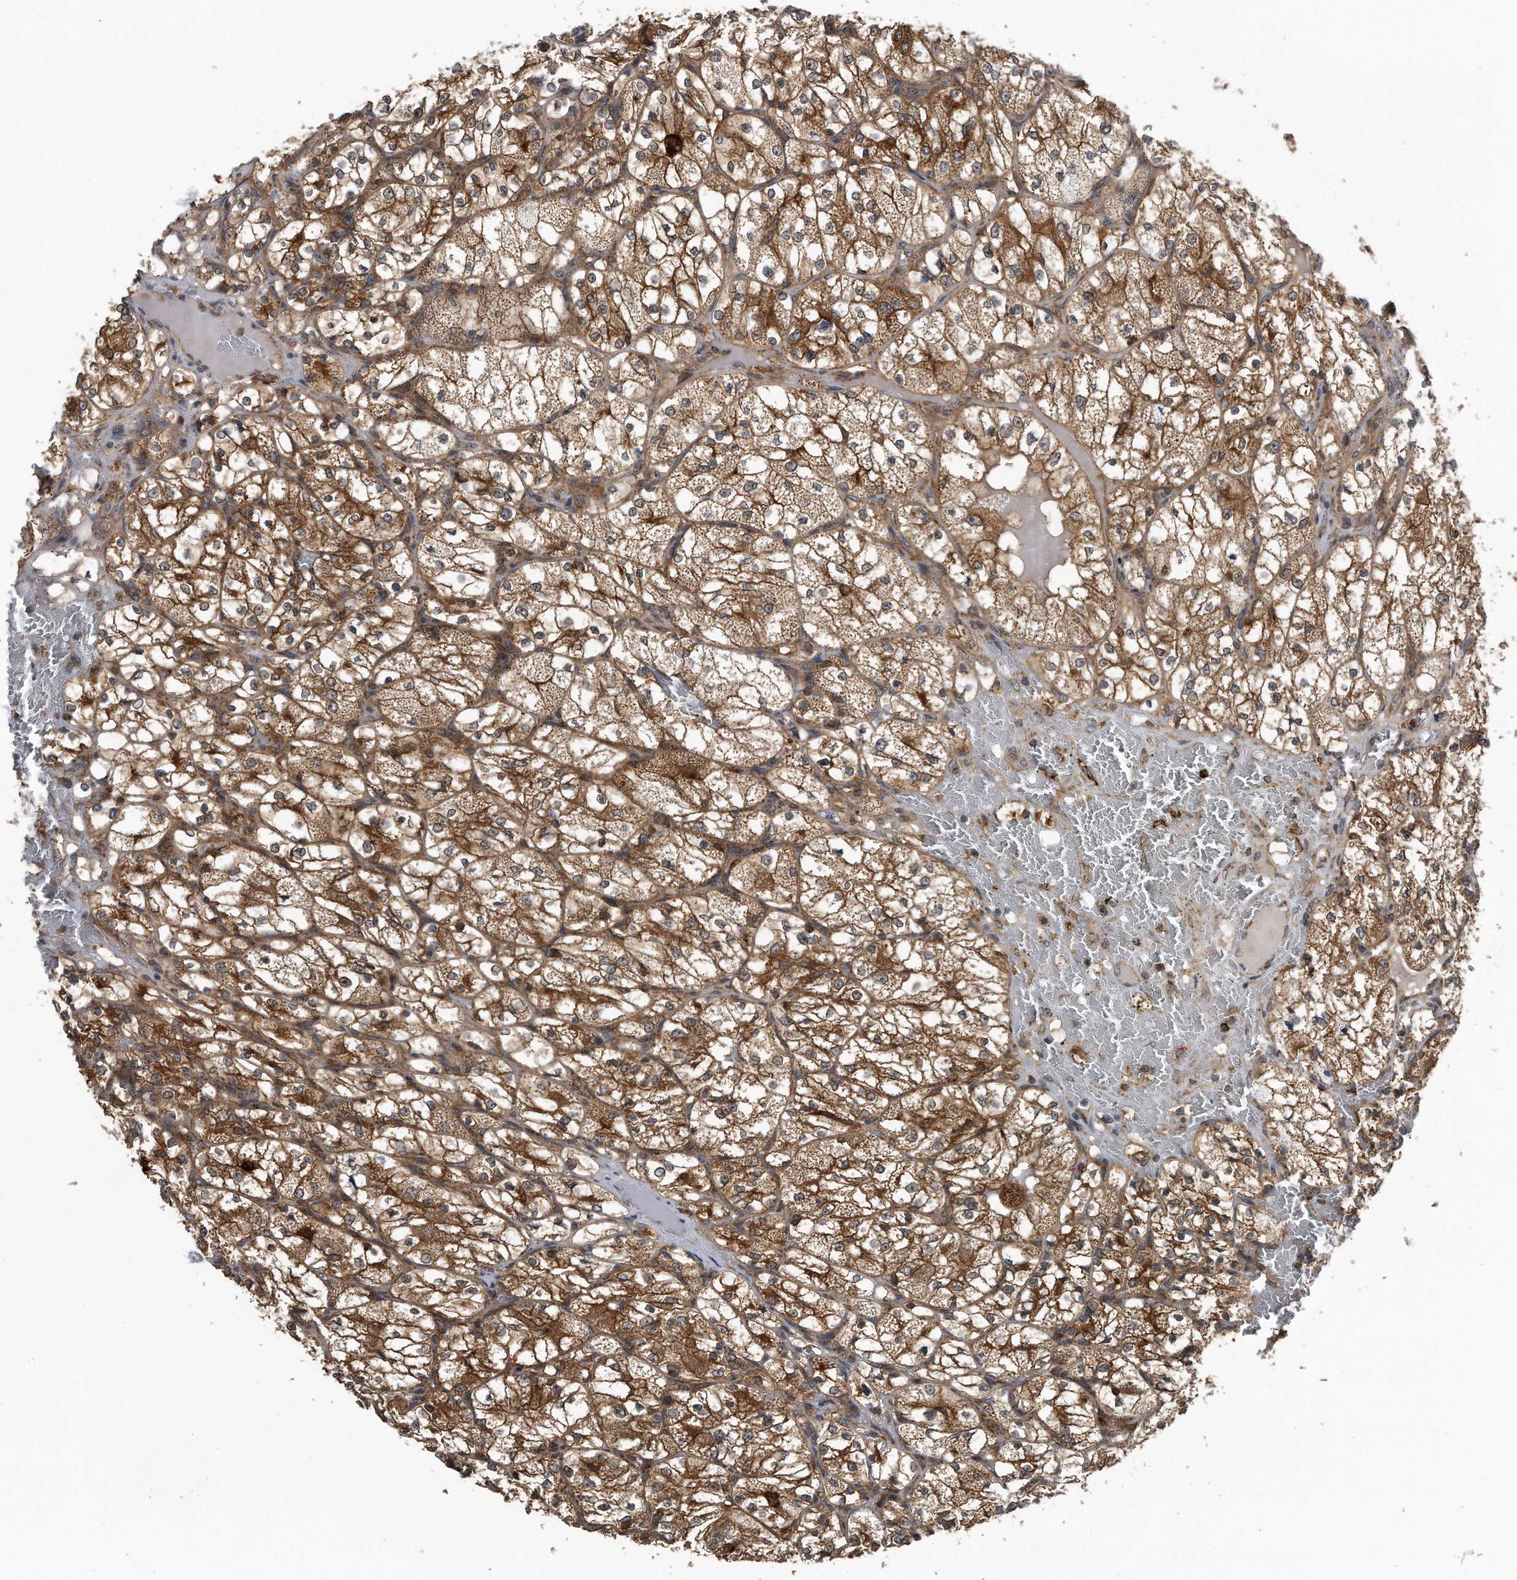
{"staining": {"intensity": "moderate", "quantity": ">75%", "location": "cytoplasmic/membranous"}, "tissue": "renal cancer", "cell_type": "Tumor cells", "image_type": "cancer", "snomed": [{"axis": "morphology", "description": "Adenocarcinoma, NOS"}, {"axis": "topography", "description": "Kidney"}], "caption": "This micrograph displays IHC staining of human renal cancer, with medium moderate cytoplasmic/membranous expression in approximately >75% of tumor cells.", "gene": "ALPK2", "patient": {"sex": "female", "age": 69}}